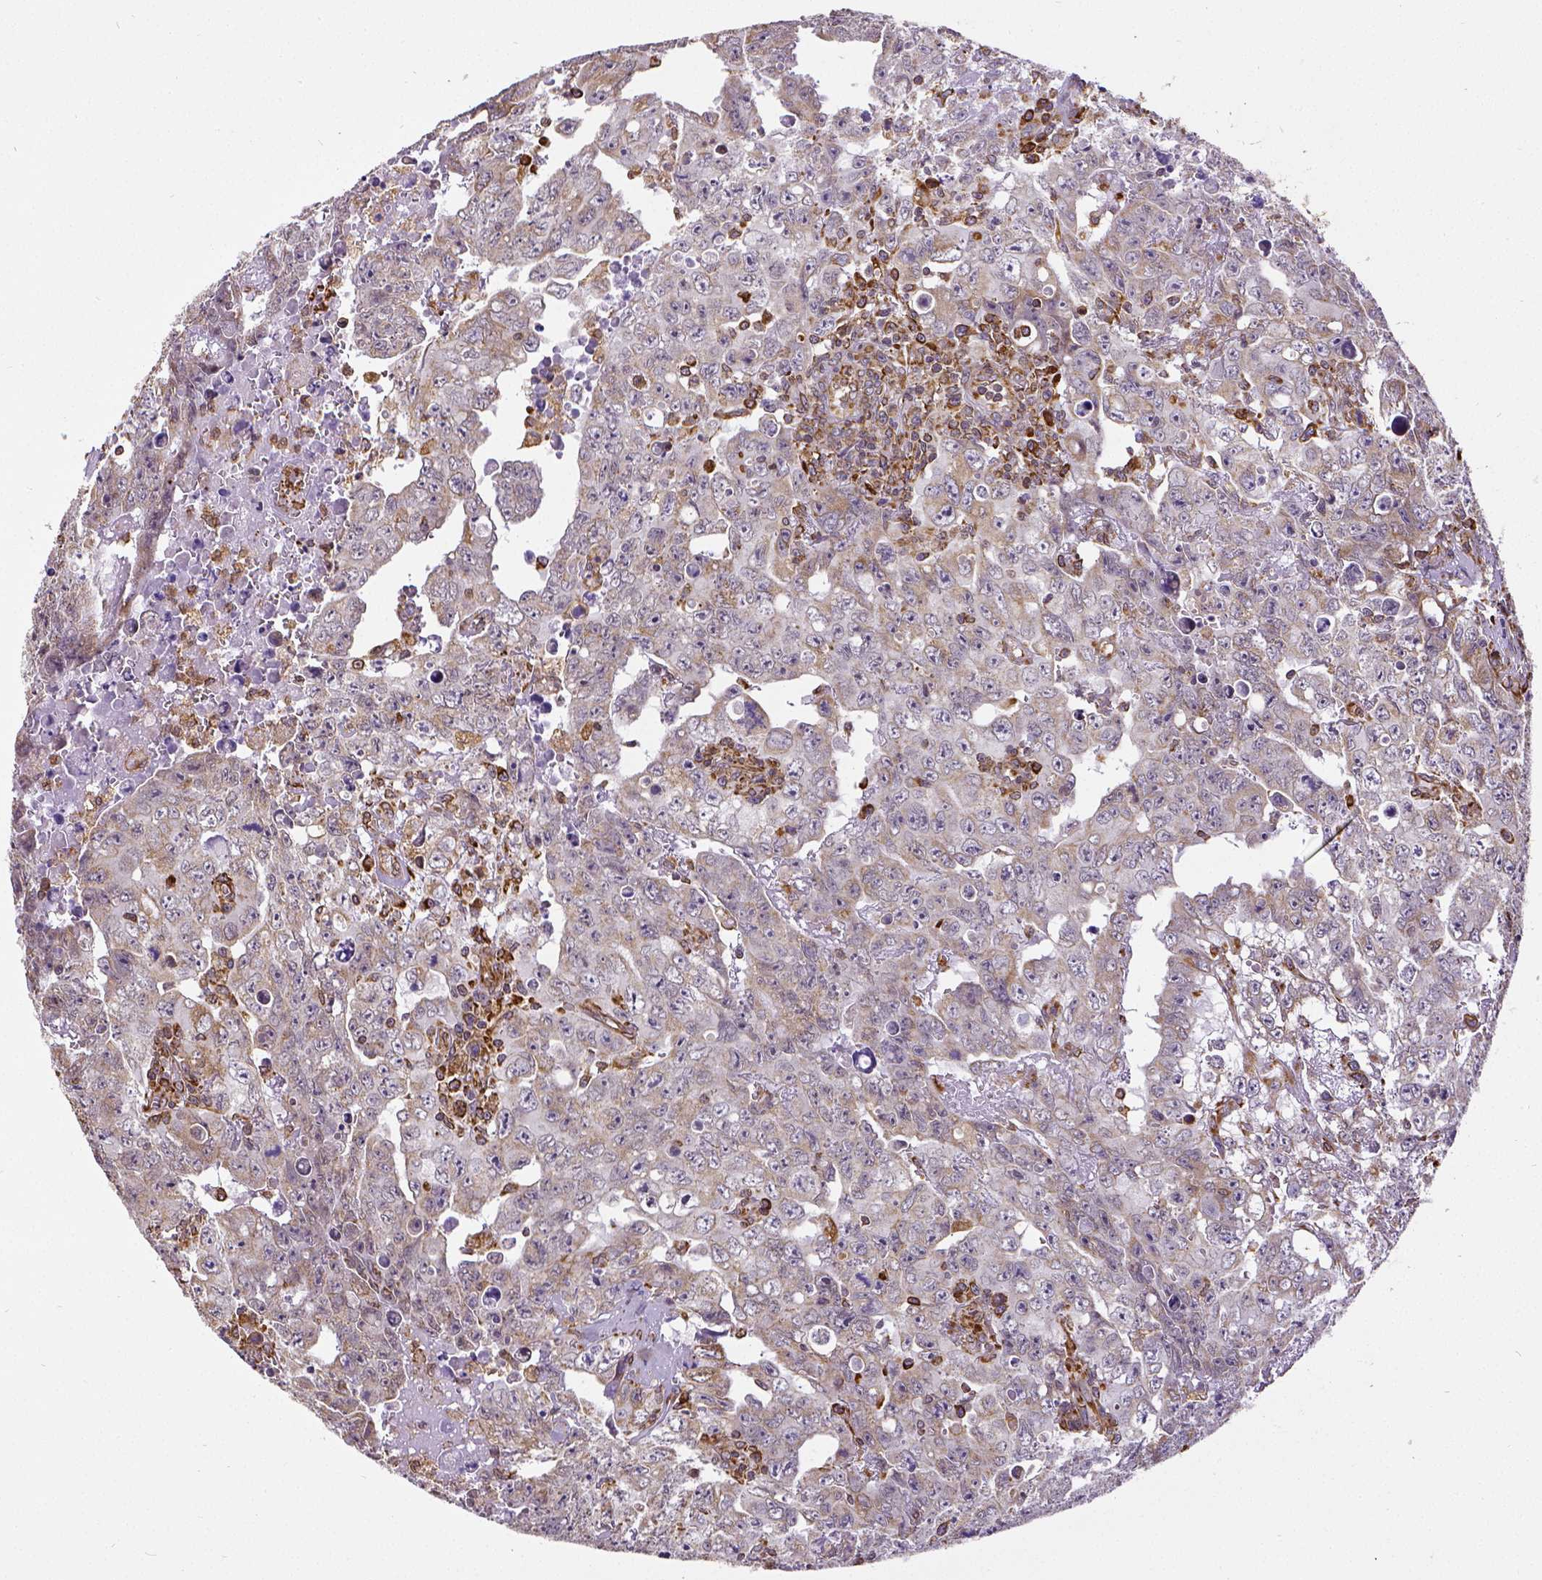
{"staining": {"intensity": "weak", "quantity": "<25%", "location": "cytoplasmic/membranous"}, "tissue": "testis cancer", "cell_type": "Tumor cells", "image_type": "cancer", "snomed": [{"axis": "morphology", "description": "Carcinoma, Embryonal, NOS"}, {"axis": "topography", "description": "Testis"}], "caption": "High power microscopy photomicrograph of an IHC histopathology image of testis cancer (embryonal carcinoma), revealing no significant expression in tumor cells.", "gene": "MTDH", "patient": {"sex": "male", "age": 24}}